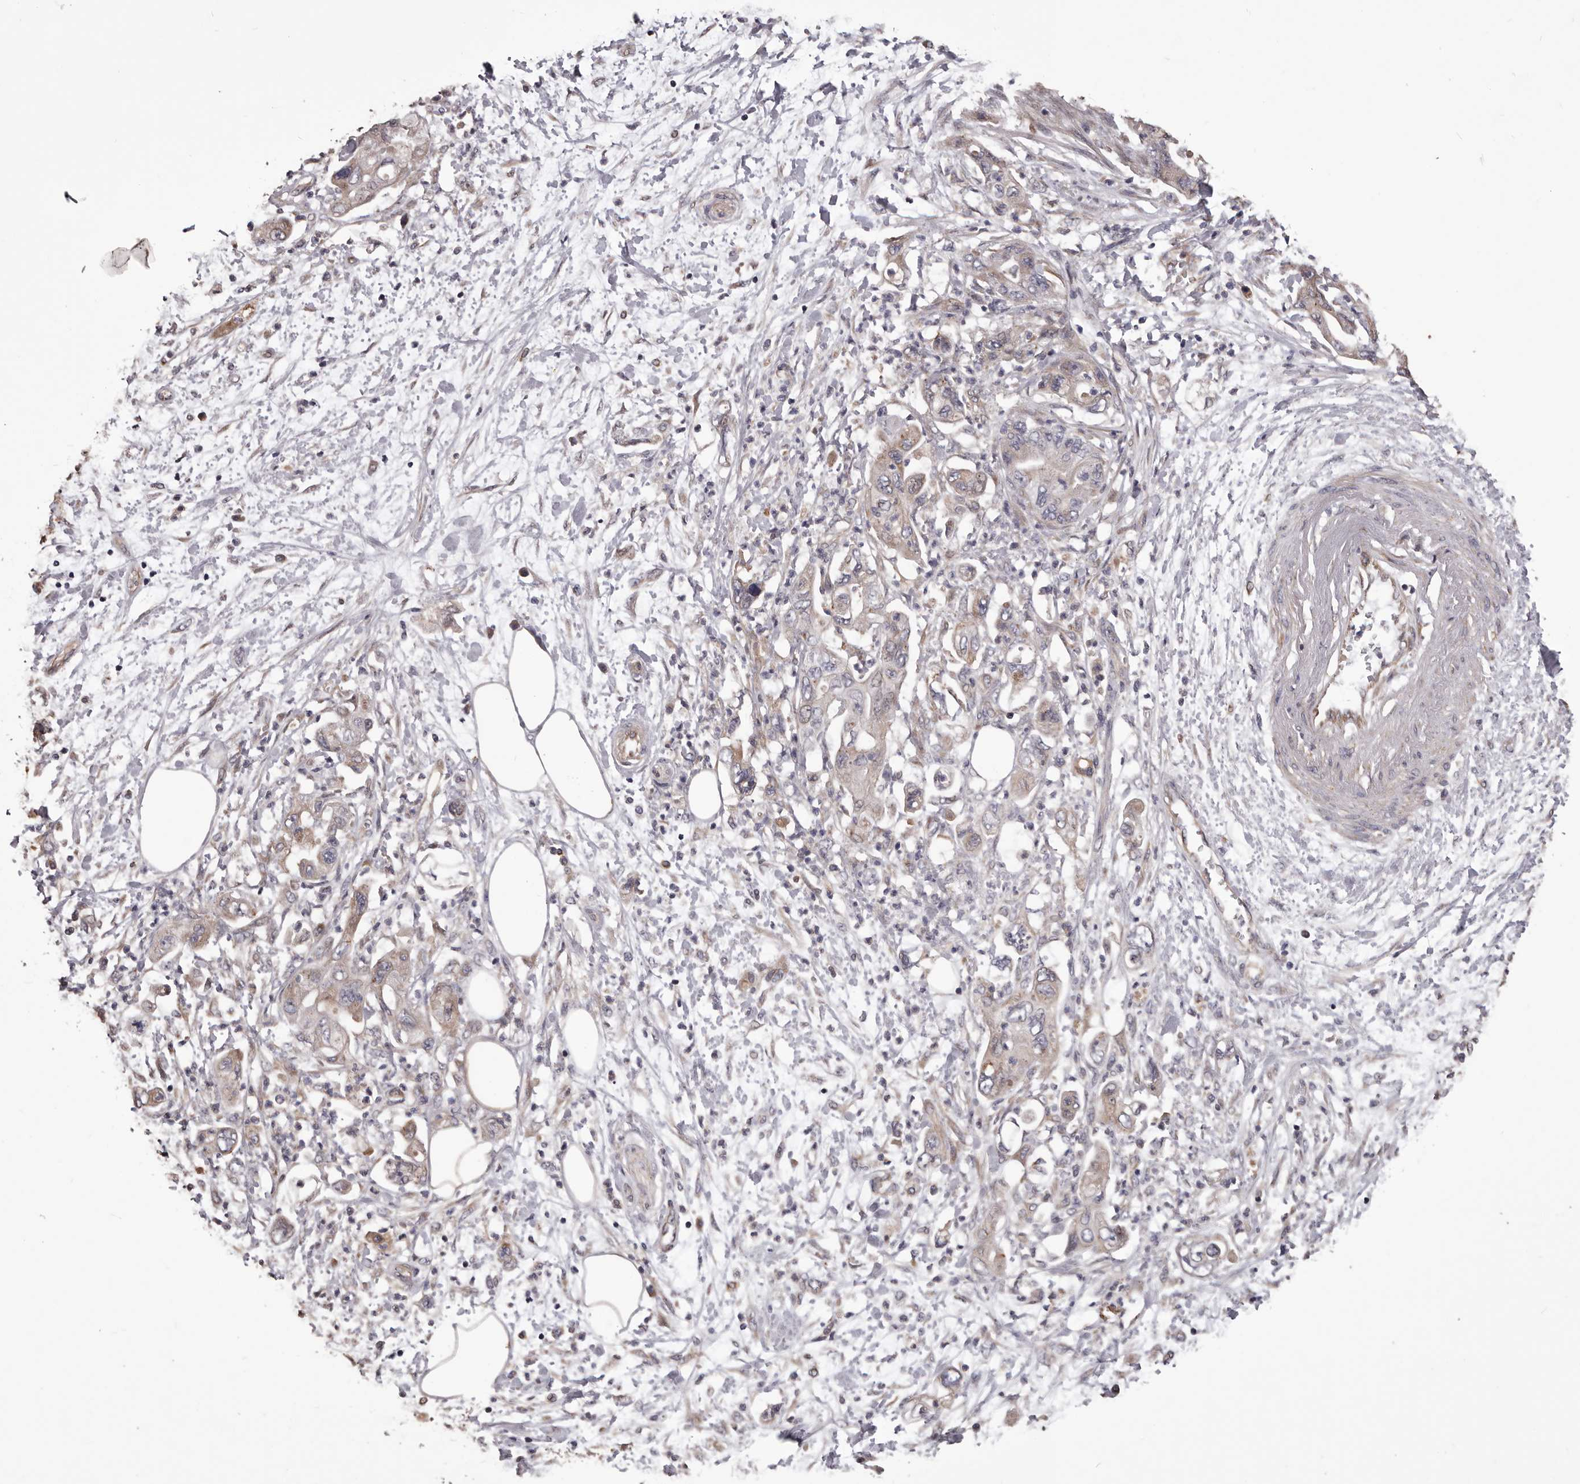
{"staining": {"intensity": "weak", "quantity": "<25%", "location": "cytoplasmic/membranous"}, "tissue": "pancreatic cancer", "cell_type": "Tumor cells", "image_type": "cancer", "snomed": [{"axis": "morphology", "description": "Adenocarcinoma, NOS"}, {"axis": "topography", "description": "Pancreas"}], "caption": "Pancreatic adenocarcinoma was stained to show a protein in brown. There is no significant staining in tumor cells.", "gene": "CEP104", "patient": {"sex": "female", "age": 73}}